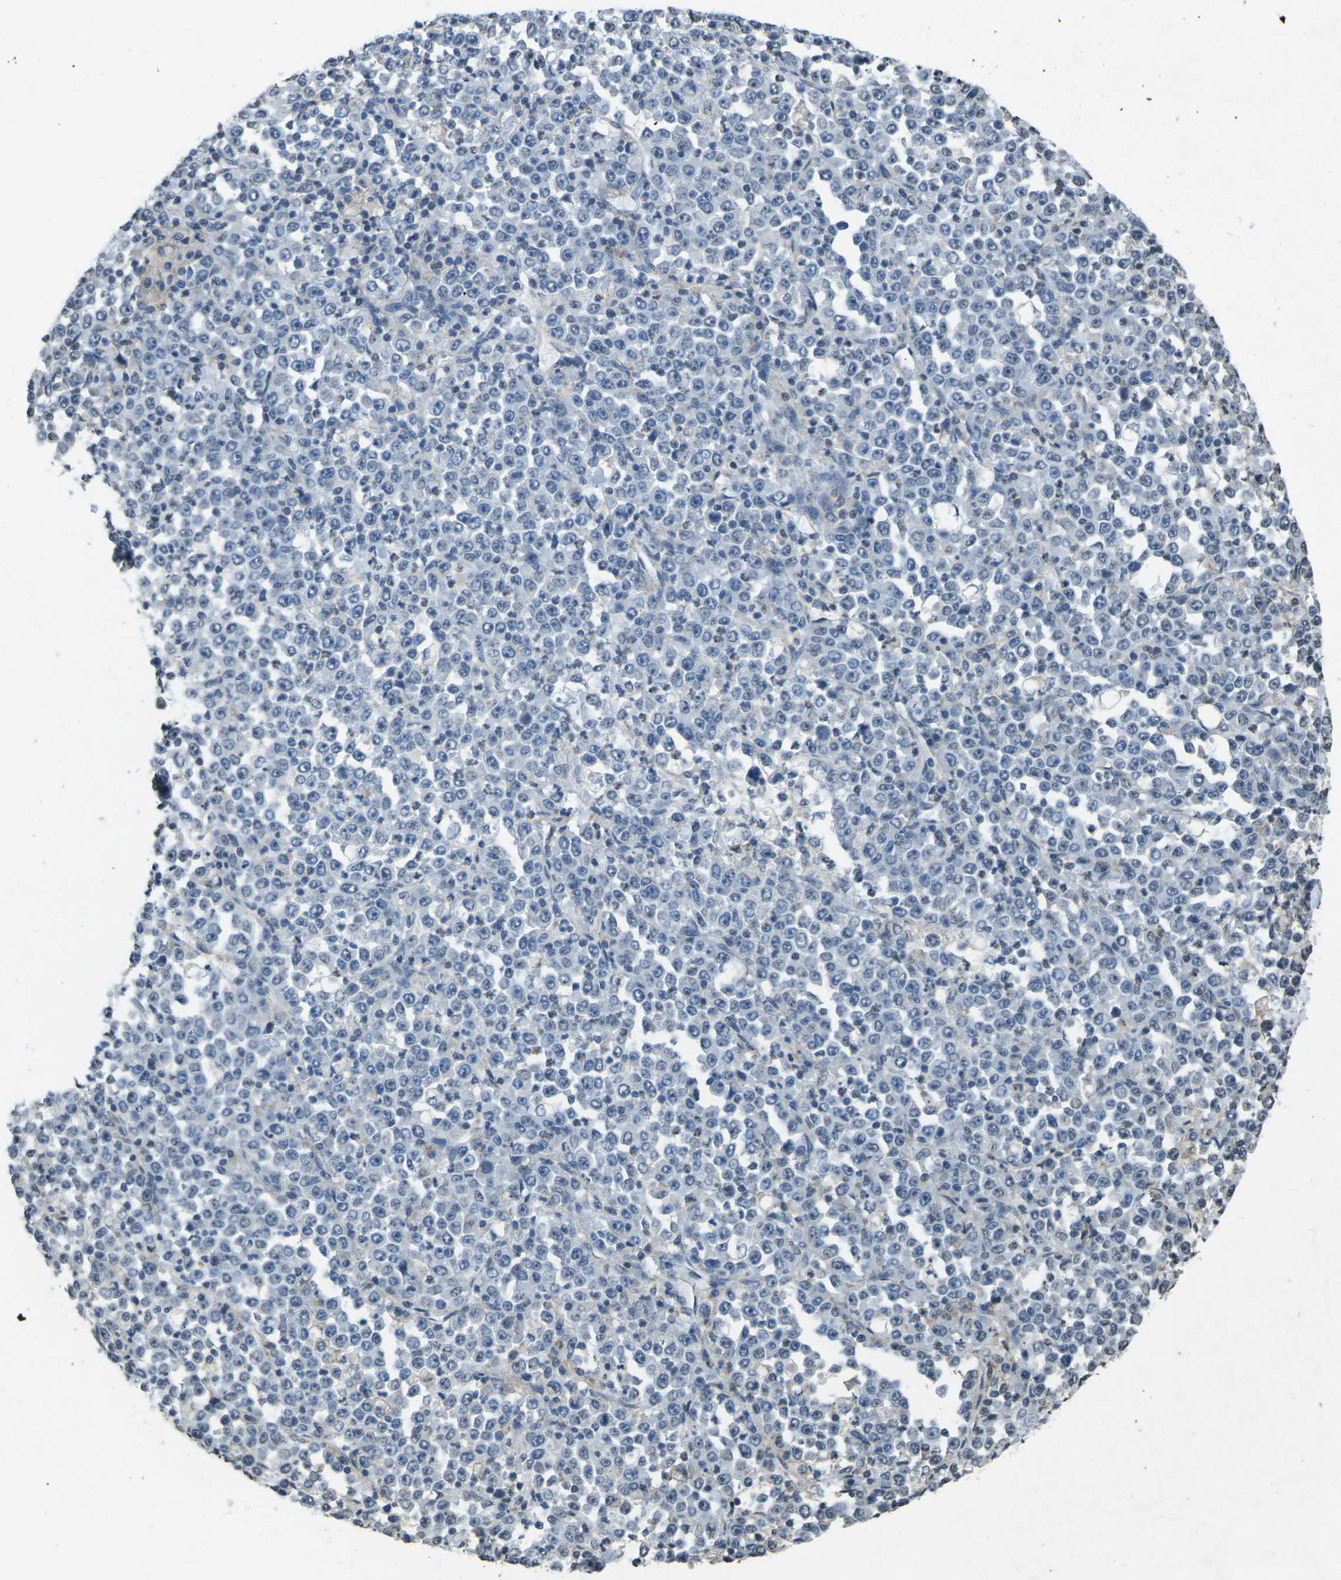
{"staining": {"intensity": "negative", "quantity": "none", "location": "none"}, "tissue": "stomach cancer", "cell_type": "Tumor cells", "image_type": "cancer", "snomed": [{"axis": "morphology", "description": "Normal tissue, NOS"}, {"axis": "morphology", "description": "Adenocarcinoma, NOS"}, {"axis": "topography", "description": "Stomach, upper"}, {"axis": "topography", "description": "Stomach"}], "caption": "High magnification brightfield microscopy of adenocarcinoma (stomach) stained with DAB (brown) and counterstained with hematoxylin (blue): tumor cells show no significant expression.", "gene": "TFR2", "patient": {"sex": "male", "age": 59}}